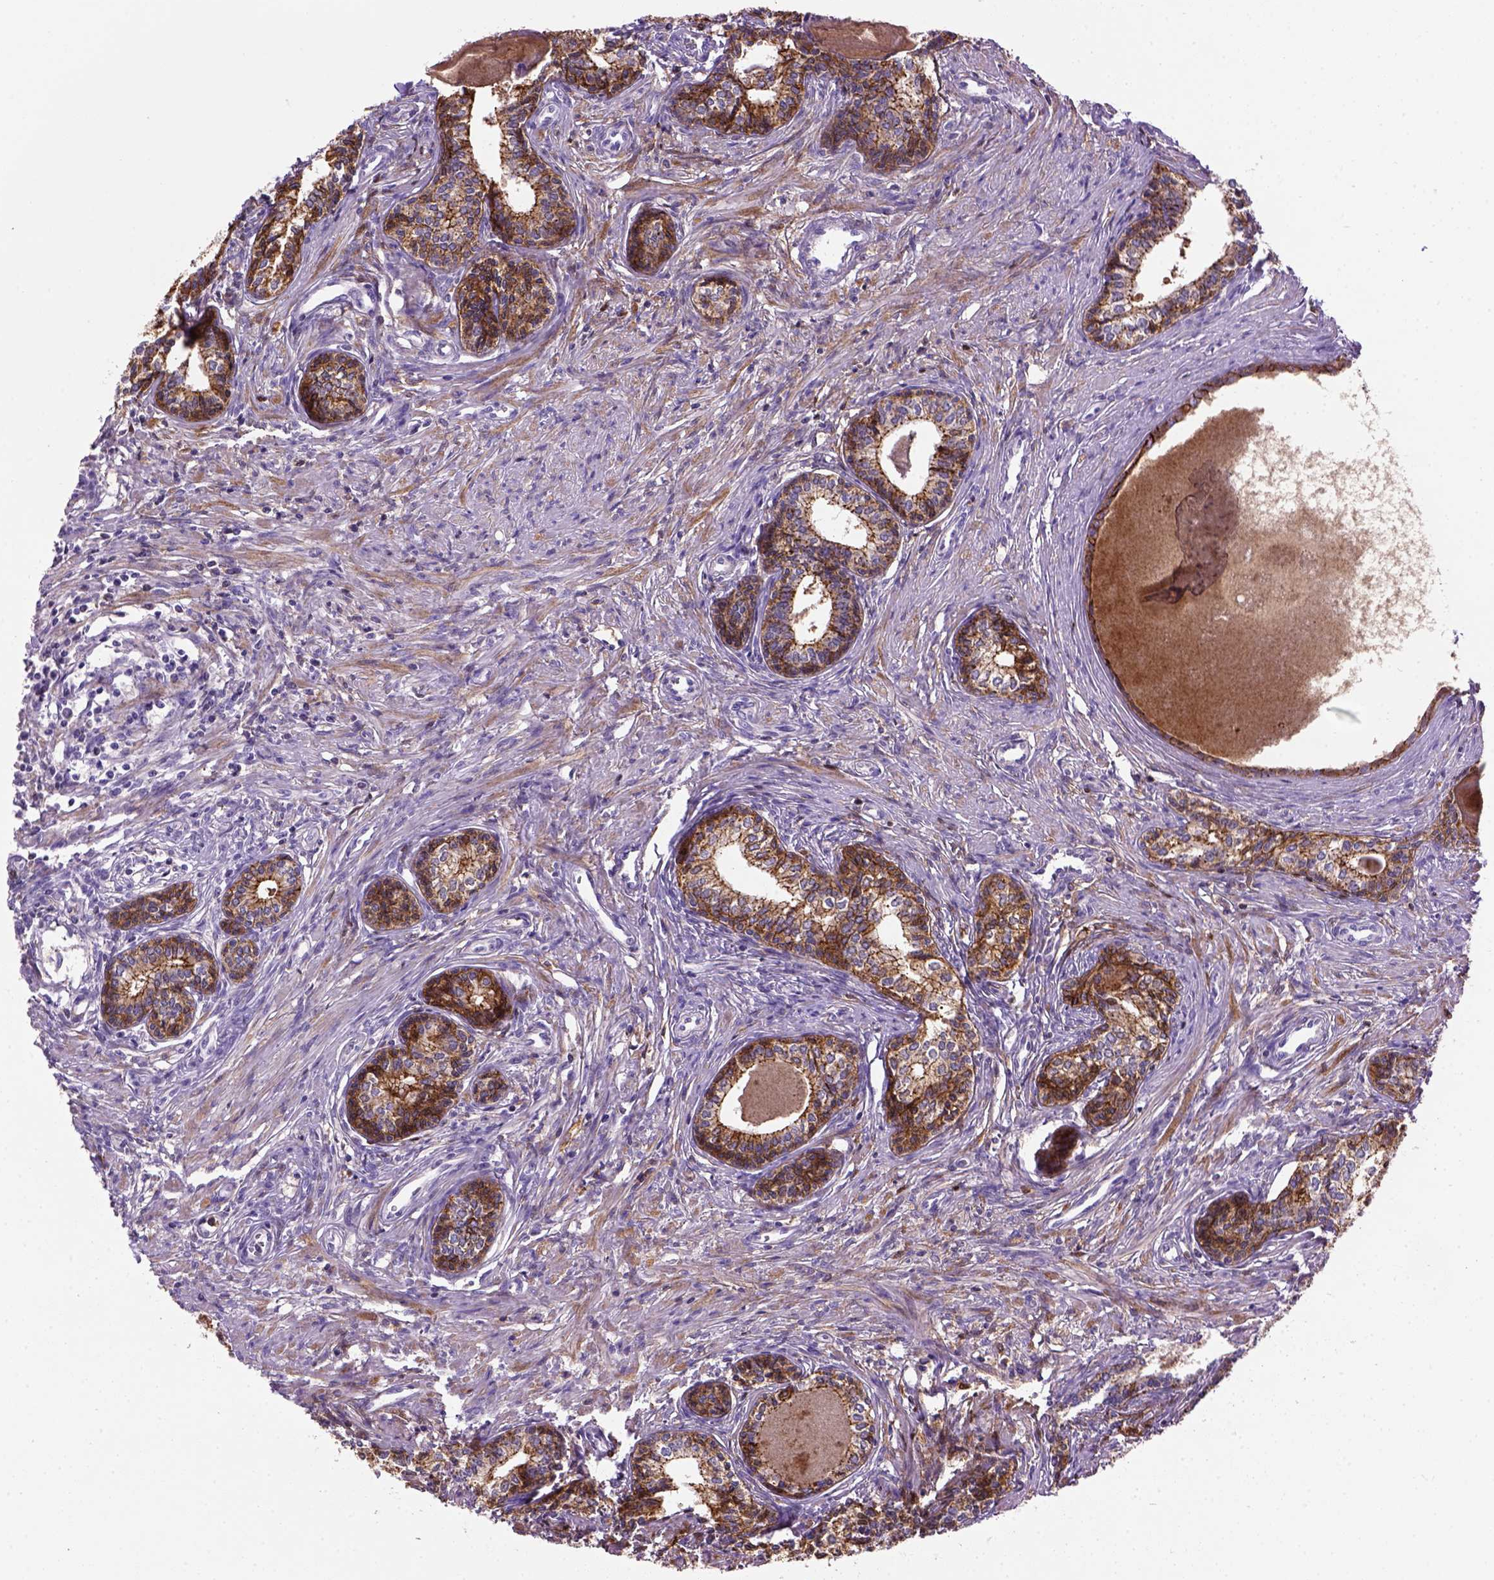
{"staining": {"intensity": "strong", "quantity": ">75%", "location": "cytoplasmic/membranous"}, "tissue": "prostate", "cell_type": "Glandular cells", "image_type": "normal", "snomed": [{"axis": "morphology", "description": "Normal tissue, NOS"}, {"axis": "topography", "description": "Prostate"}], "caption": "High-magnification brightfield microscopy of benign prostate stained with DAB (brown) and counterstained with hematoxylin (blue). glandular cells exhibit strong cytoplasmic/membranous staining is seen in about>75% of cells.", "gene": "CDH1", "patient": {"sex": "male", "age": 60}}